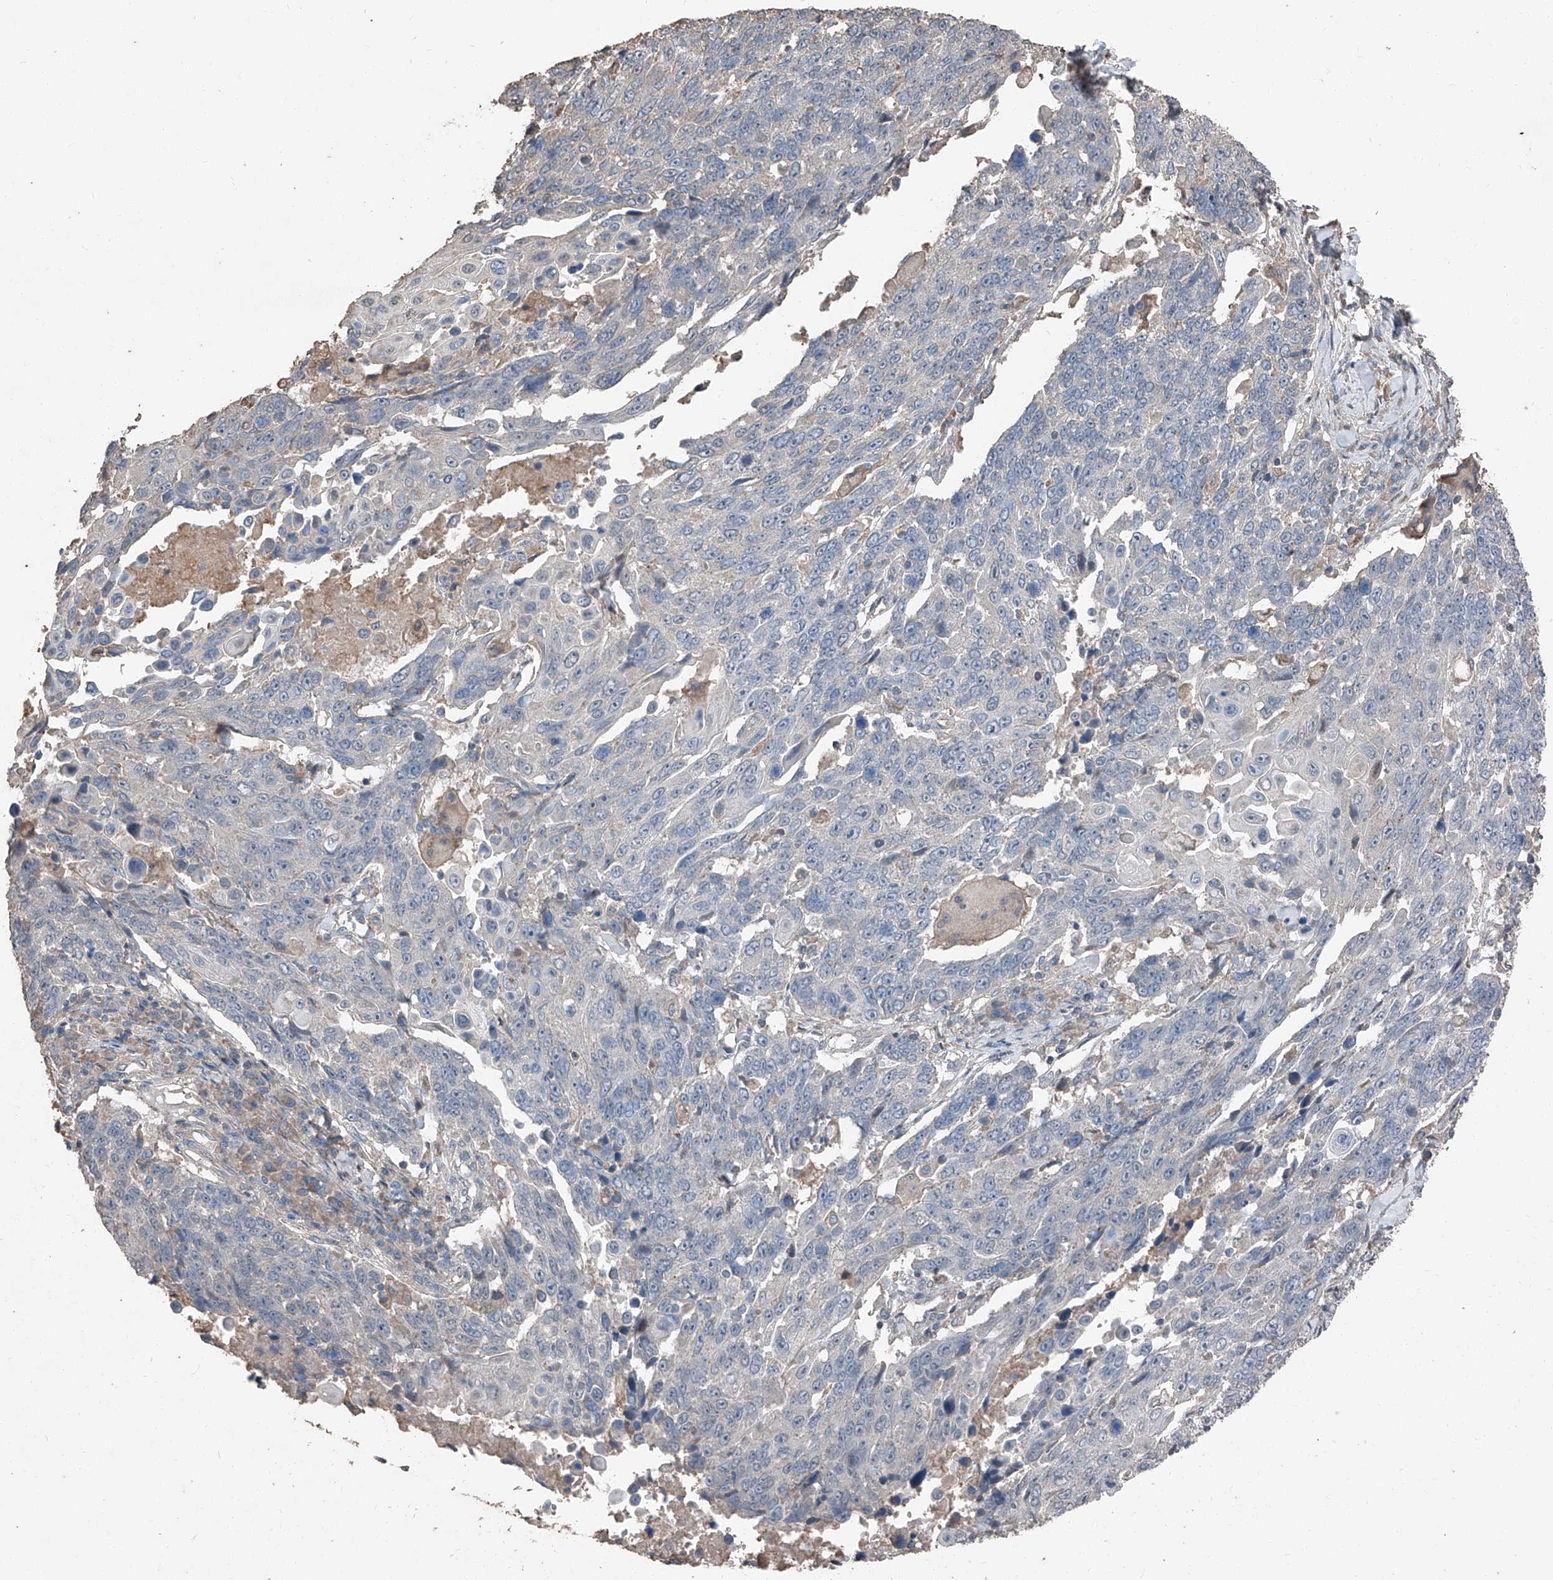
{"staining": {"intensity": "negative", "quantity": "none", "location": "none"}, "tissue": "lung cancer", "cell_type": "Tumor cells", "image_type": "cancer", "snomed": [{"axis": "morphology", "description": "Squamous cell carcinoma, NOS"}, {"axis": "topography", "description": "Lung"}], "caption": "Immunohistochemistry (IHC) image of neoplastic tissue: lung squamous cell carcinoma stained with DAB (3,3'-diaminobenzidine) displays no significant protein expression in tumor cells.", "gene": "MAMLD1", "patient": {"sex": "male", "age": 66}}